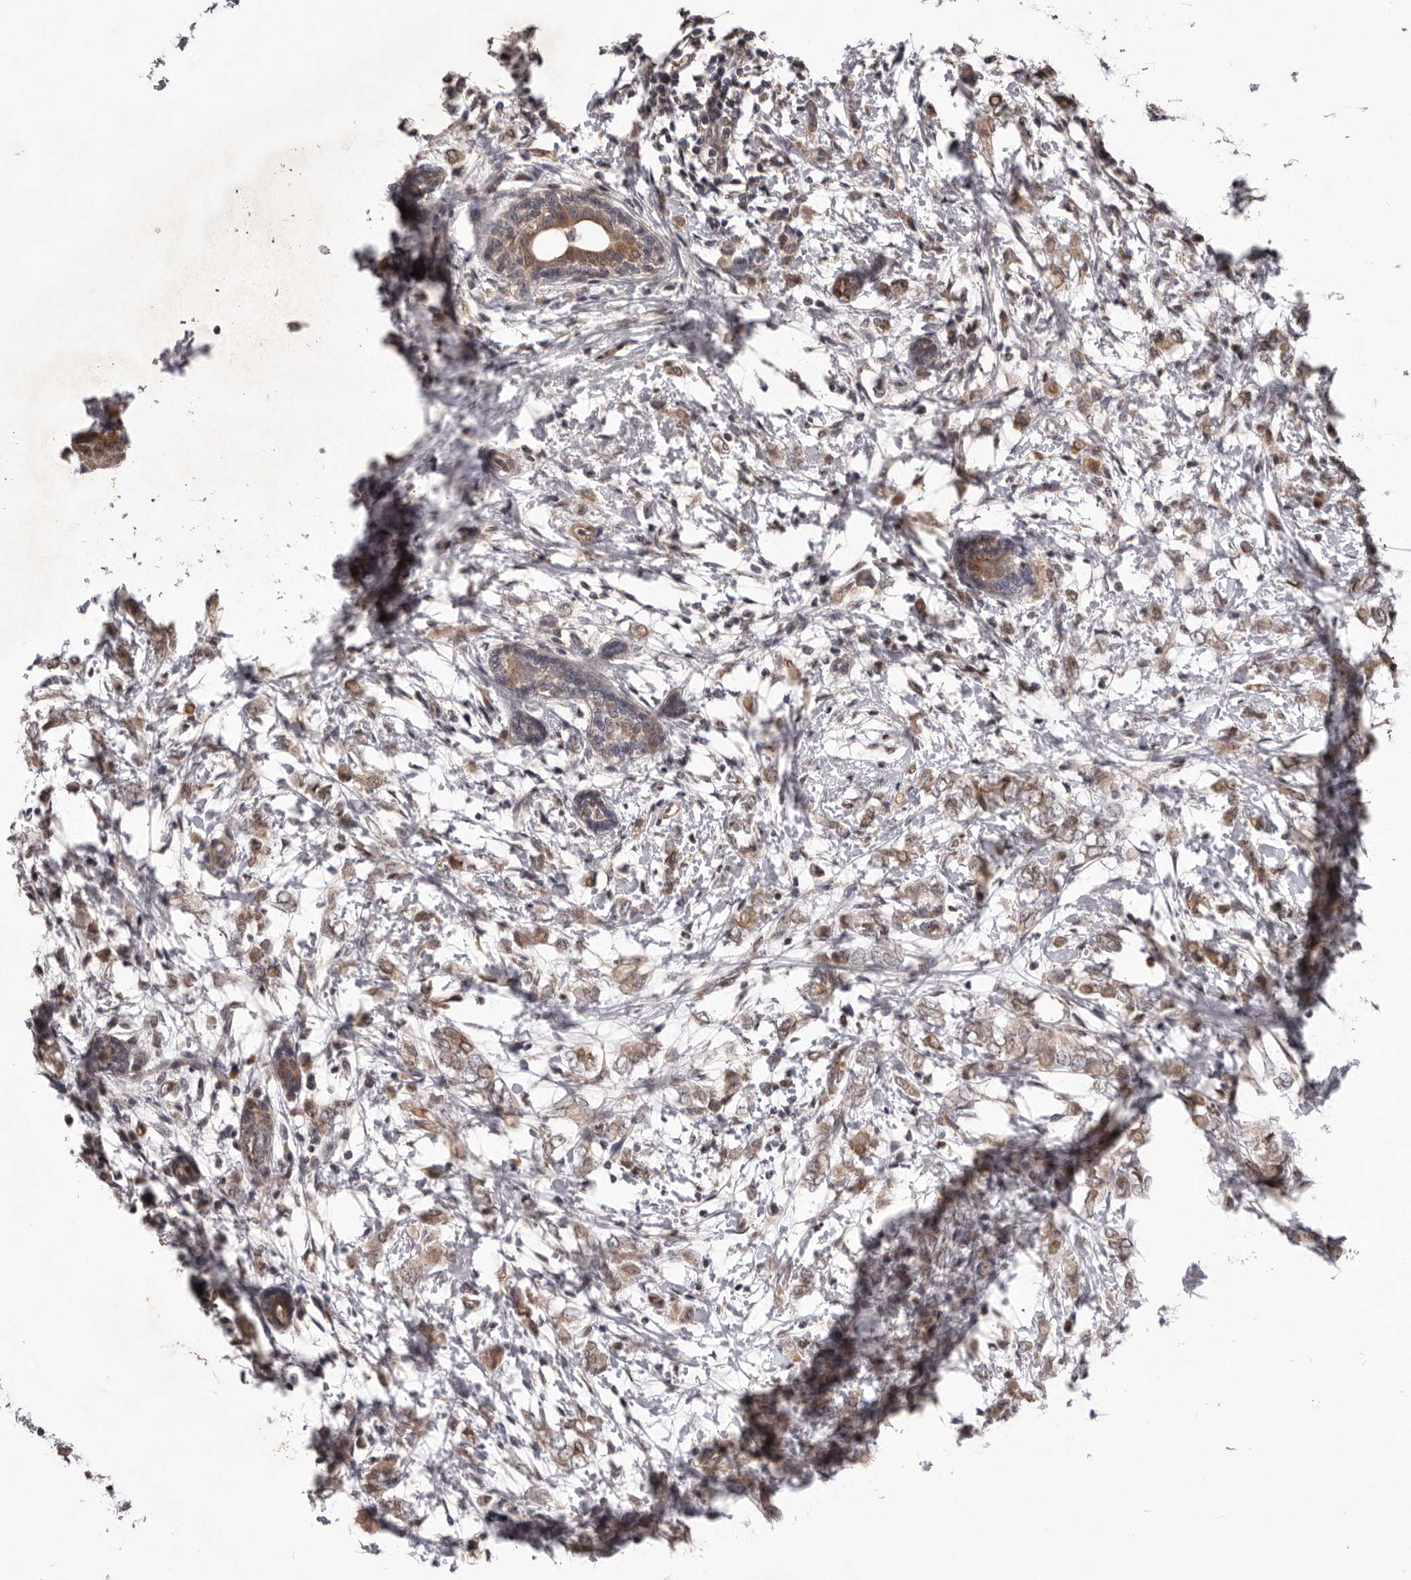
{"staining": {"intensity": "moderate", "quantity": ">75%", "location": "cytoplasmic/membranous"}, "tissue": "breast cancer", "cell_type": "Tumor cells", "image_type": "cancer", "snomed": [{"axis": "morphology", "description": "Normal tissue, NOS"}, {"axis": "morphology", "description": "Lobular carcinoma"}, {"axis": "topography", "description": "Breast"}], "caption": "Brown immunohistochemical staining in human breast cancer displays moderate cytoplasmic/membranous staining in about >75% of tumor cells.", "gene": "CELF3", "patient": {"sex": "female", "age": 47}}